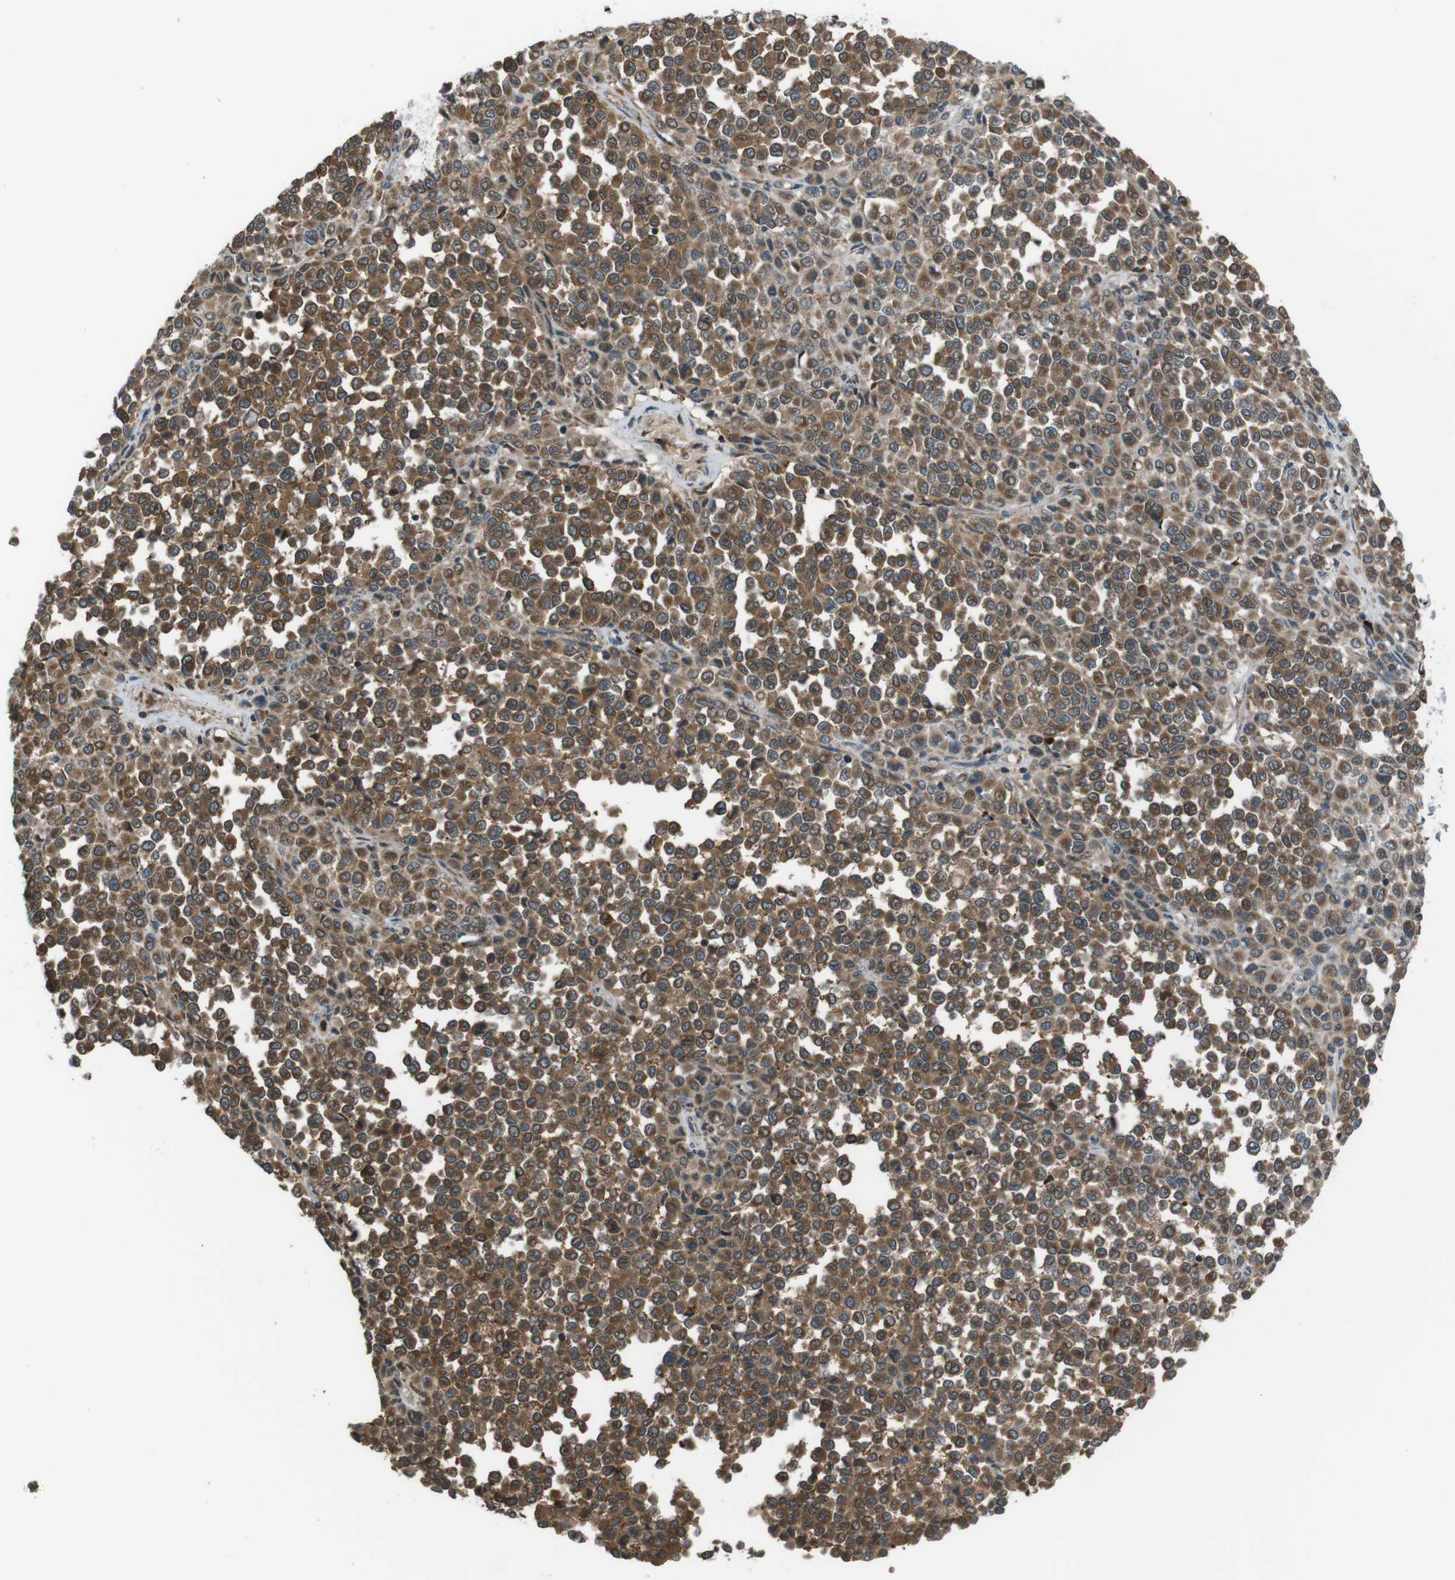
{"staining": {"intensity": "moderate", "quantity": ">75%", "location": "cytoplasmic/membranous"}, "tissue": "melanoma", "cell_type": "Tumor cells", "image_type": "cancer", "snomed": [{"axis": "morphology", "description": "Malignant melanoma, Metastatic site"}, {"axis": "topography", "description": "Pancreas"}], "caption": "Immunohistochemical staining of human malignant melanoma (metastatic site) shows moderate cytoplasmic/membranous protein staining in approximately >75% of tumor cells. The staining was performed using DAB to visualize the protein expression in brown, while the nuclei were stained in blue with hematoxylin (Magnification: 20x).", "gene": "SSR3", "patient": {"sex": "female", "age": 30}}